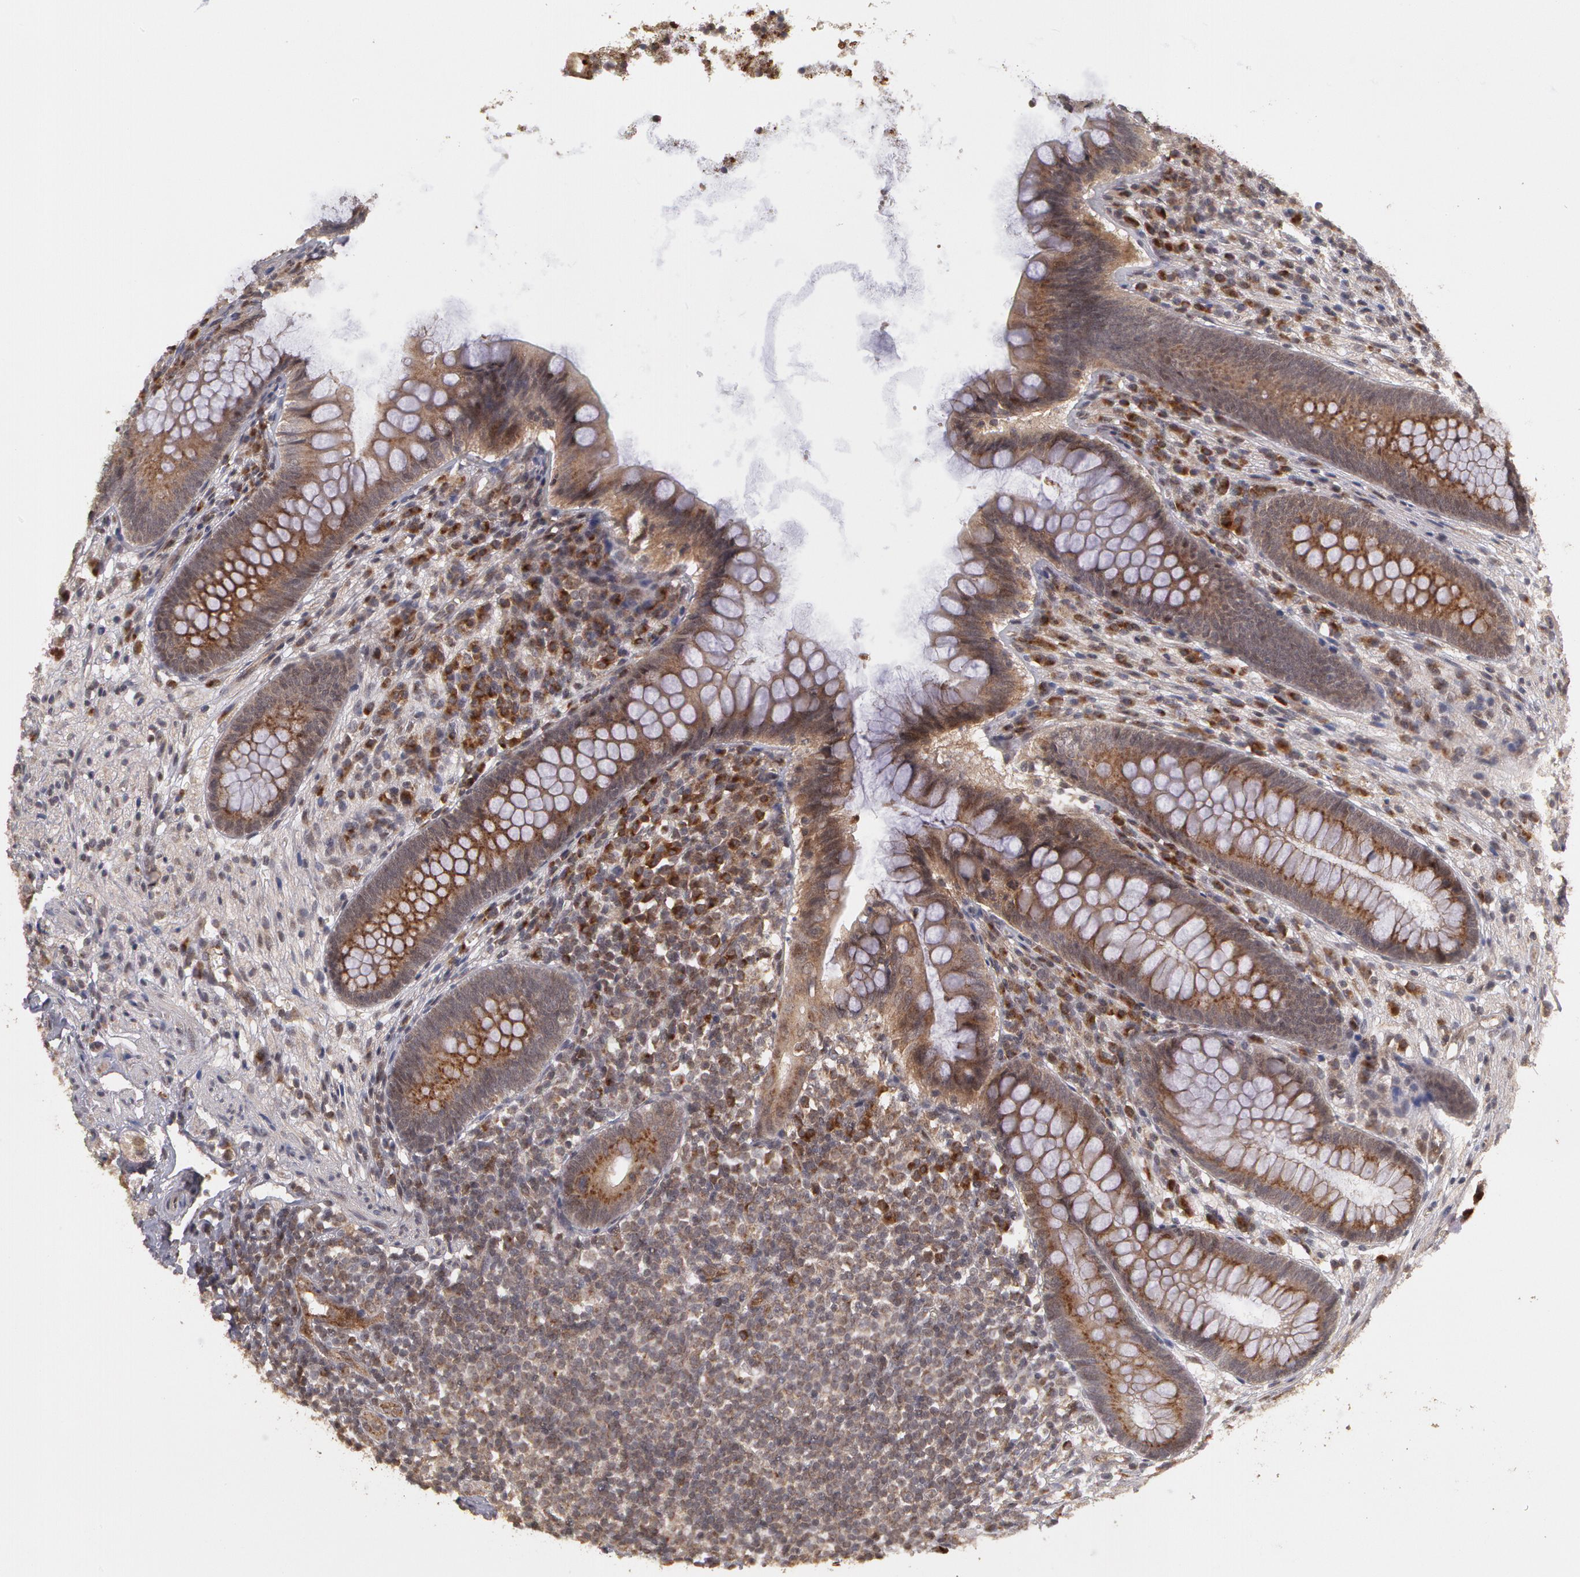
{"staining": {"intensity": "negative", "quantity": "none", "location": "none"}, "tissue": "appendix", "cell_type": "Glandular cells", "image_type": "normal", "snomed": [{"axis": "morphology", "description": "Normal tissue, NOS"}, {"axis": "topography", "description": "Appendix"}], "caption": "Immunohistochemistry of normal human appendix shows no expression in glandular cells. Nuclei are stained in blue.", "gene": "STX5", "patient": {"sex": "female", "age": 66}}